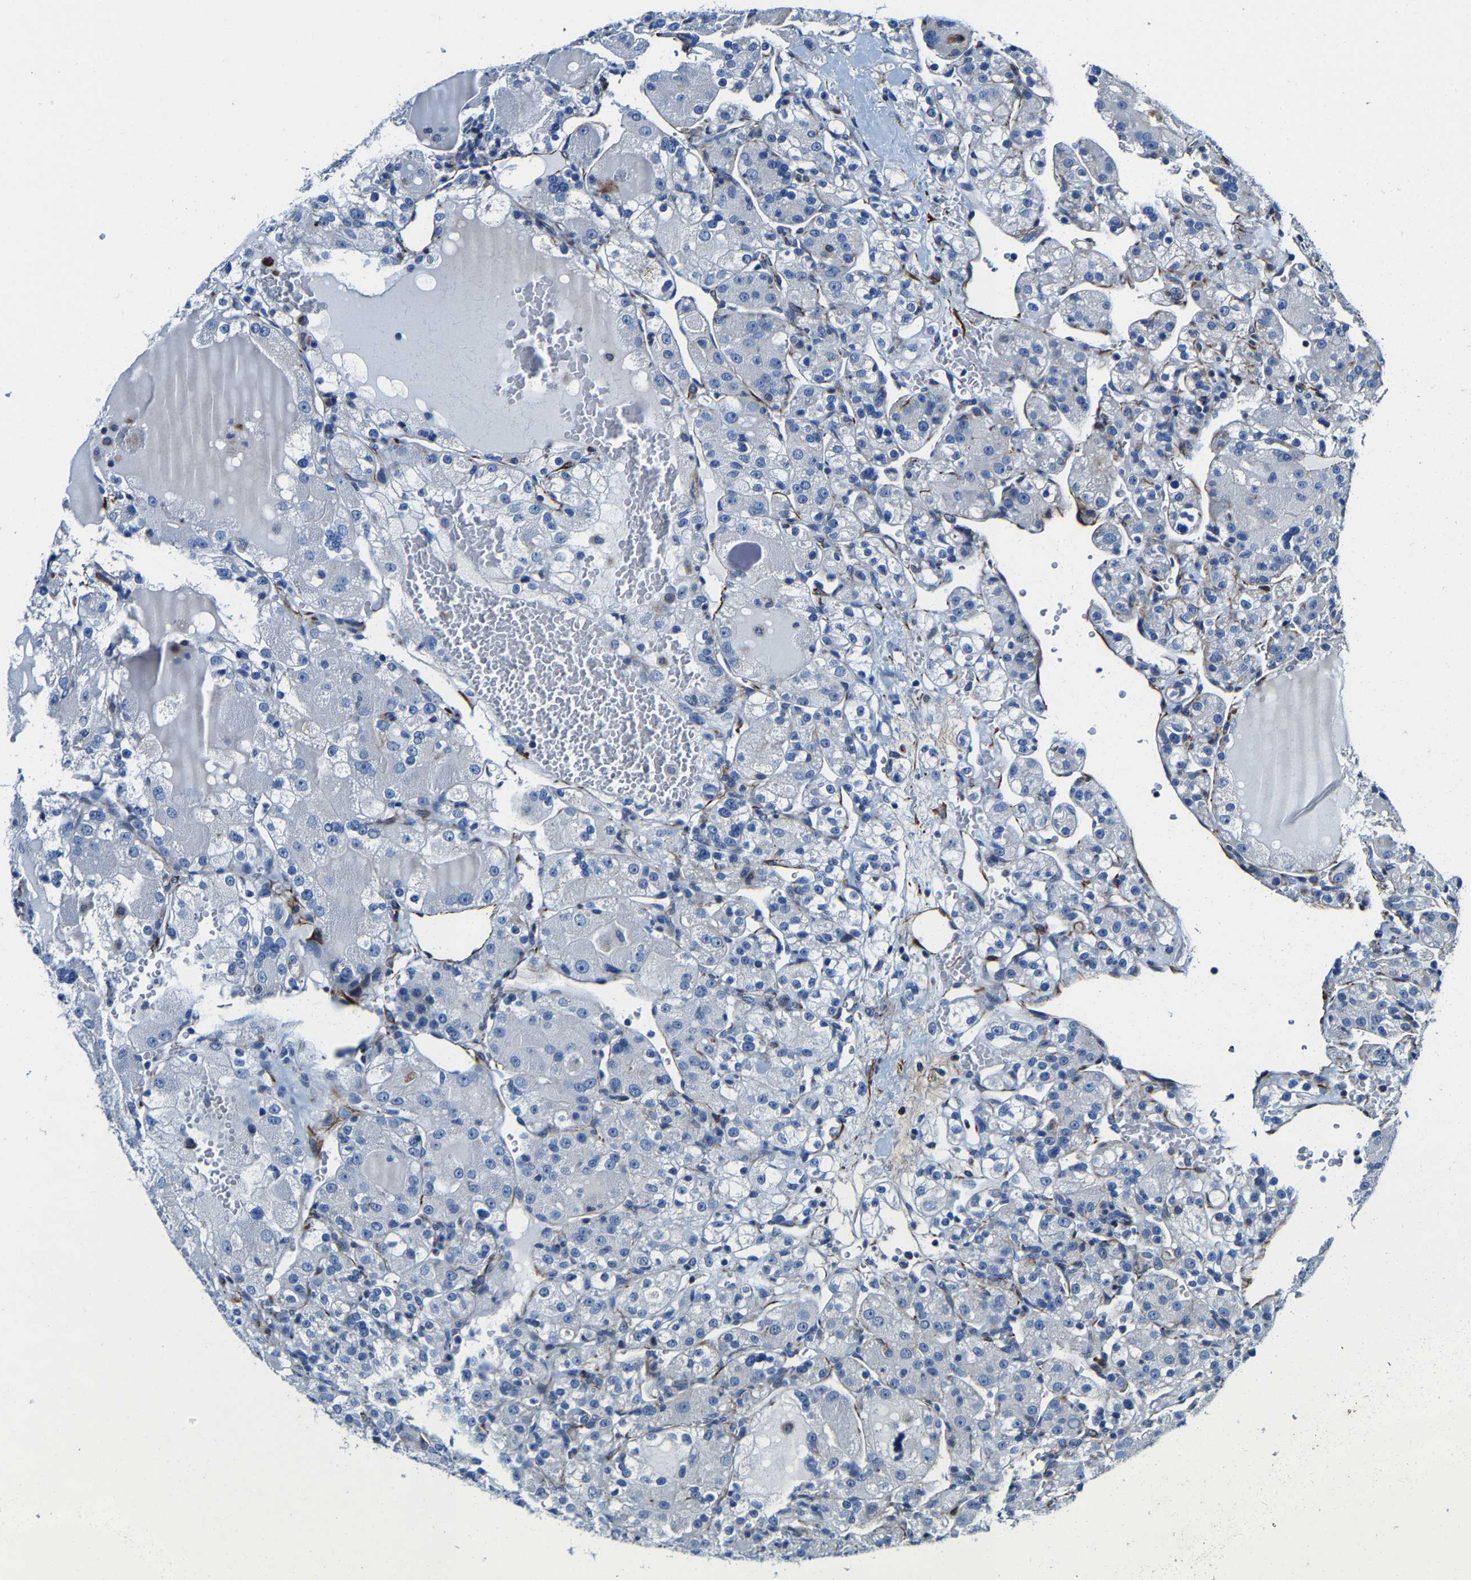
{"staining": {"intensity": "negative", "quantity": "none", "location": "none"}, "tissue": "renal cancer", "cell_type": "Tumor cells", "image_type": "cancer", "snomed": [{"axis": "morphology", "description": "Normal tissue, NOS"}, {"axis": "morphology", "description": "Adenocarcinoma, NOS"}, {"axis": "topography", "description": "Kidney"}], "caption": "Image shows no significant protein positivity in tumor cells of renal cancer (adenocarcinoma).", "gene": "MMEL1", "patient": {"sex": "male", "age": 61}}